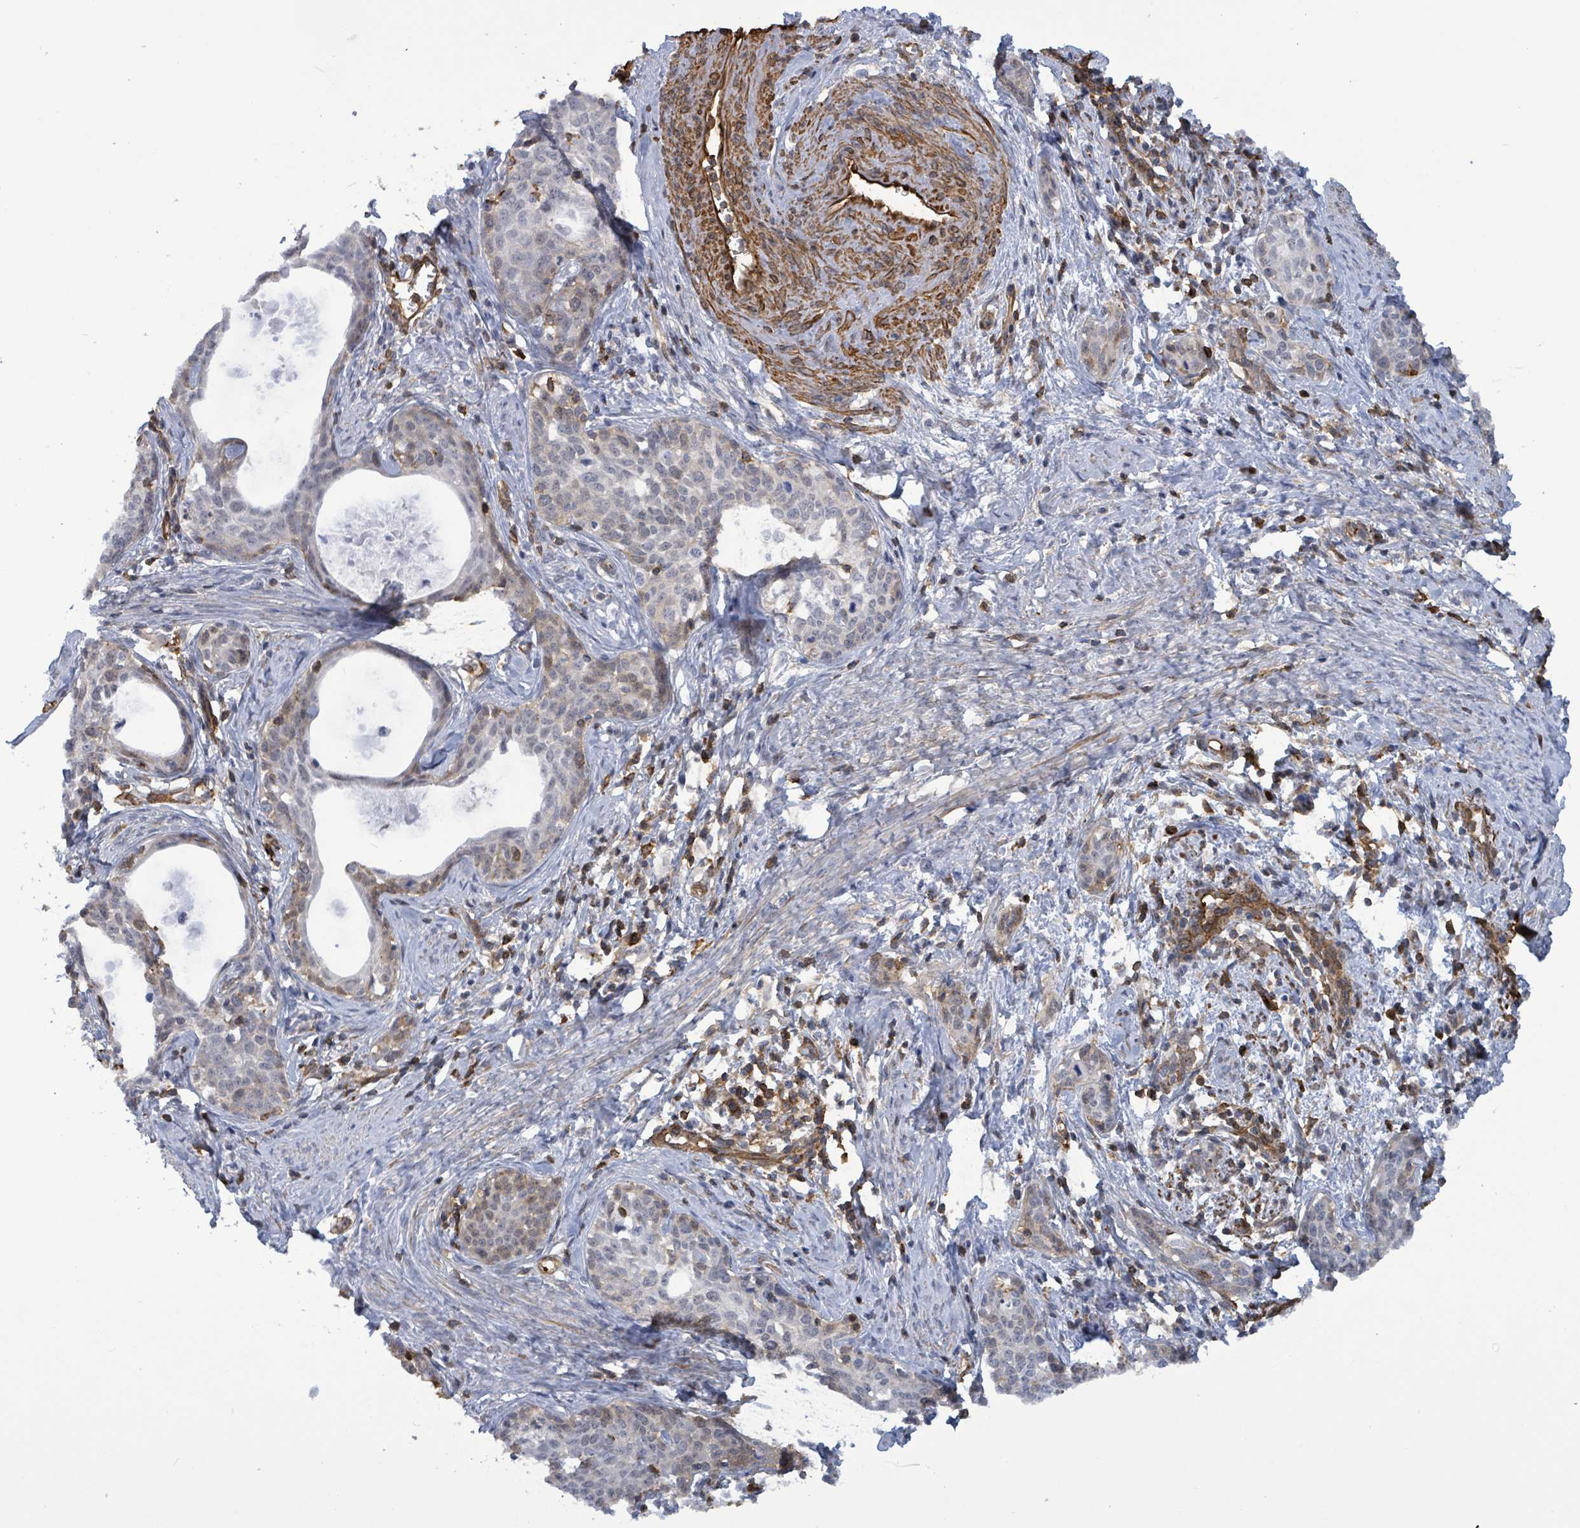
{"staining": {"intensity": "moderate", "quantity": "25%-75%", "location": "cytoplasmic/membranous,nuclear"}, "tissue": "cervical cancer", "cell_type": "Tumor cells", "image_type": "cancer", "snomed": [{"axis": "morphology", "description": "Squamous cell carcinoma, NOS"}, {"axis": "topography", "description": "Cervix"}], "caption": "Squamous cell carcinoma (cervical) stained for a protein (brown) displays moderate cytoplasmic/membranous and nuclear positive positivity in approximately 25%-75% of tumor cells.", "gene": "PRKRIP1", "patient": {"sex": "female", "age": 52}}